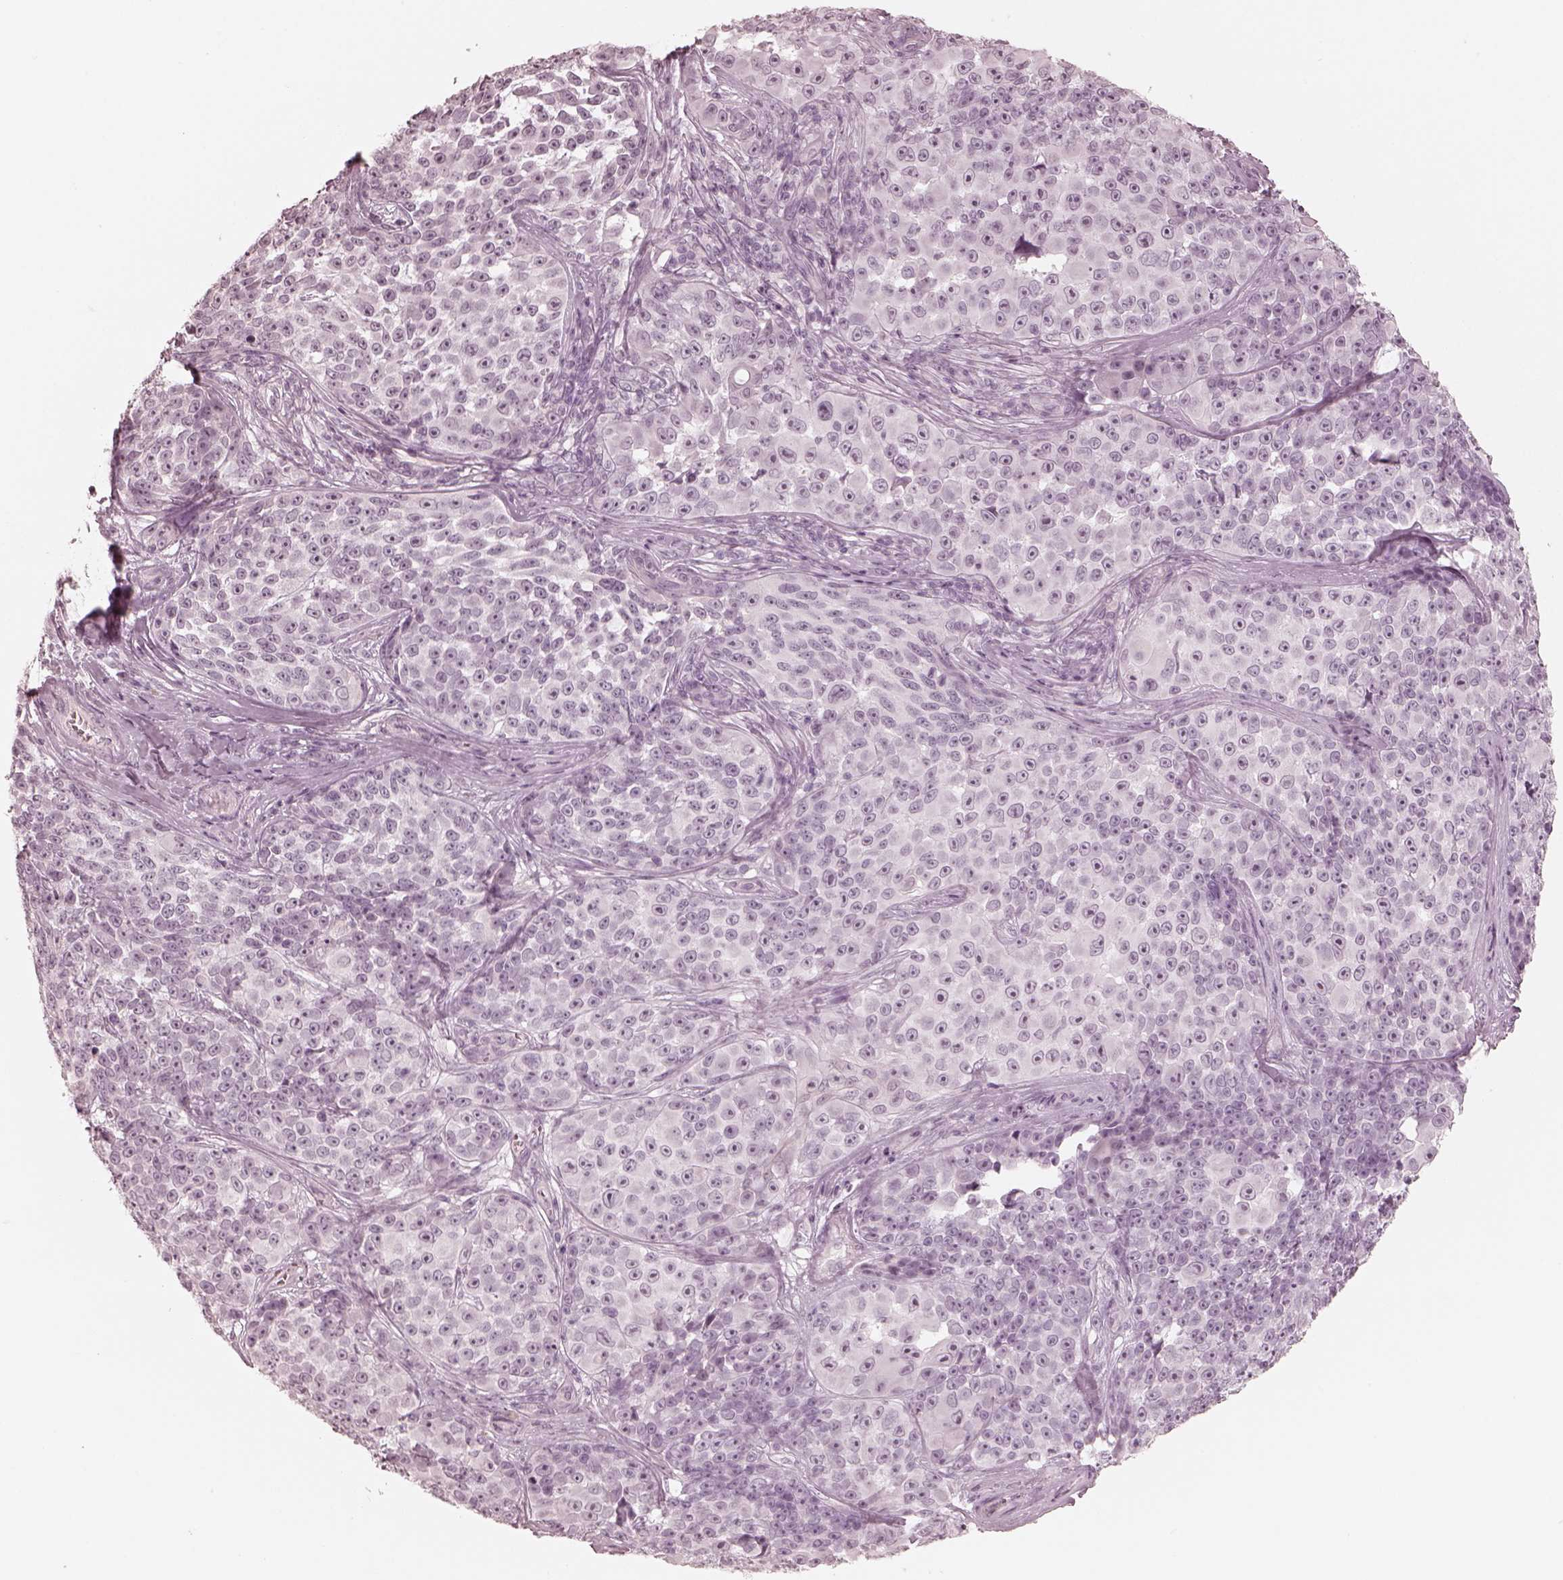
{"staining": {"intensity": "negative", "quantity": "none", "location": "none"}, "tissue": "melanoma", "cell_type": "Tumor cells", "image_type": "cancer", "snomed": [{"axis": "morphology", "description": "Malignant melanoma, NOS"}, {"axis": "topography", "description": "Skin"}], "caption": "This image is of malignant melanoma stained with immunohistochemistry to label a protein in brown with the nuclei are counter-stained blue. There is no staining in tumor cells.", "gene": "CALR3", "patient": {"sex": "female", "age": 88}}